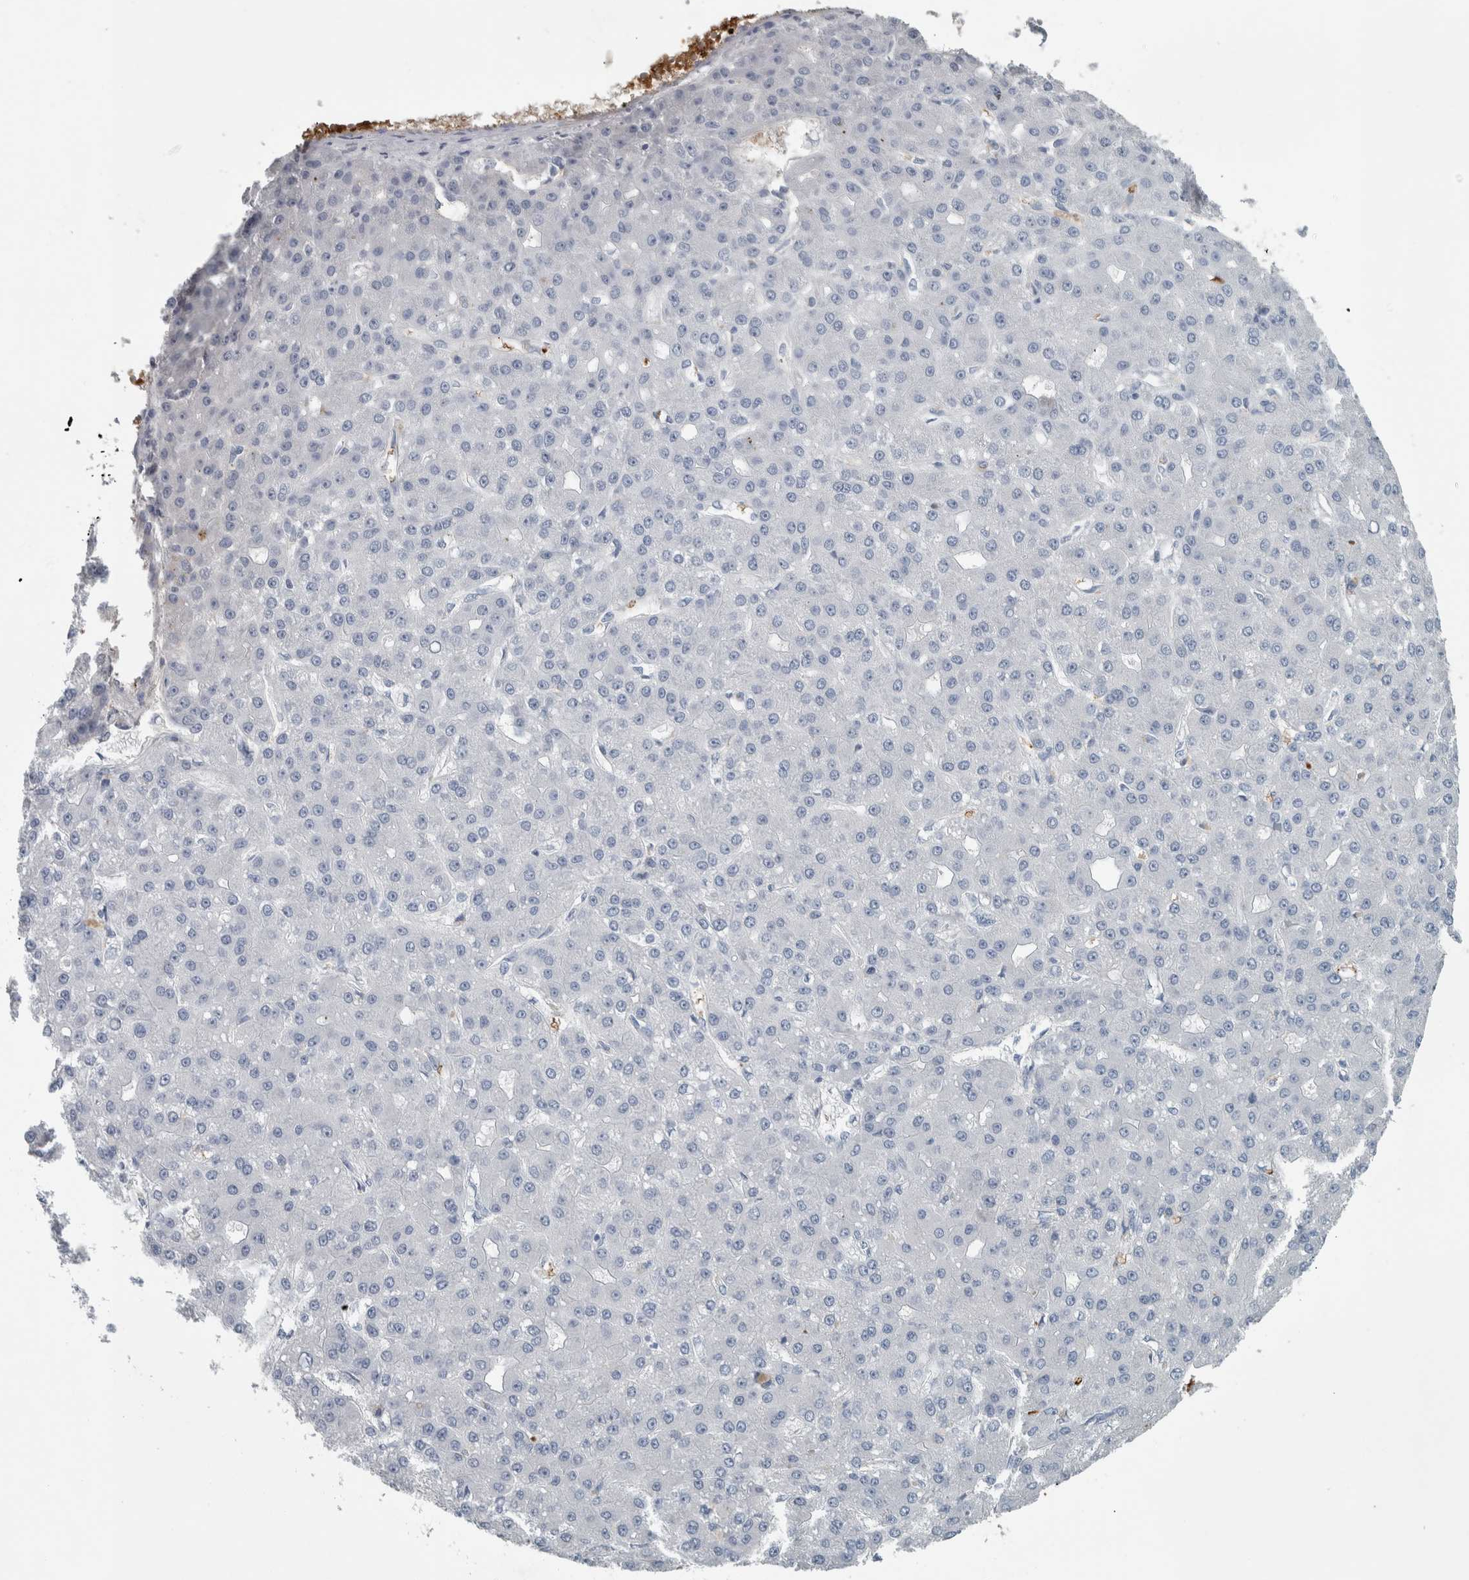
{"staining": {"intensity": "negative", "quantity": "none", "location": "none"}, "tissue": "liver cancer", "cell_type": "Tumor cells", "image_type": "cancer", "snomed": [{"axis": "morphology", "description": "Carcinoma, Hepatocellular, NOS"}, {"axis": "topography", "description": "Liver"}], "caption": "Tumor cells are negative for protein expression in human liver cancer.", "gene": "SH3GL2", "patient": {"sex": "male", "age": 67}}